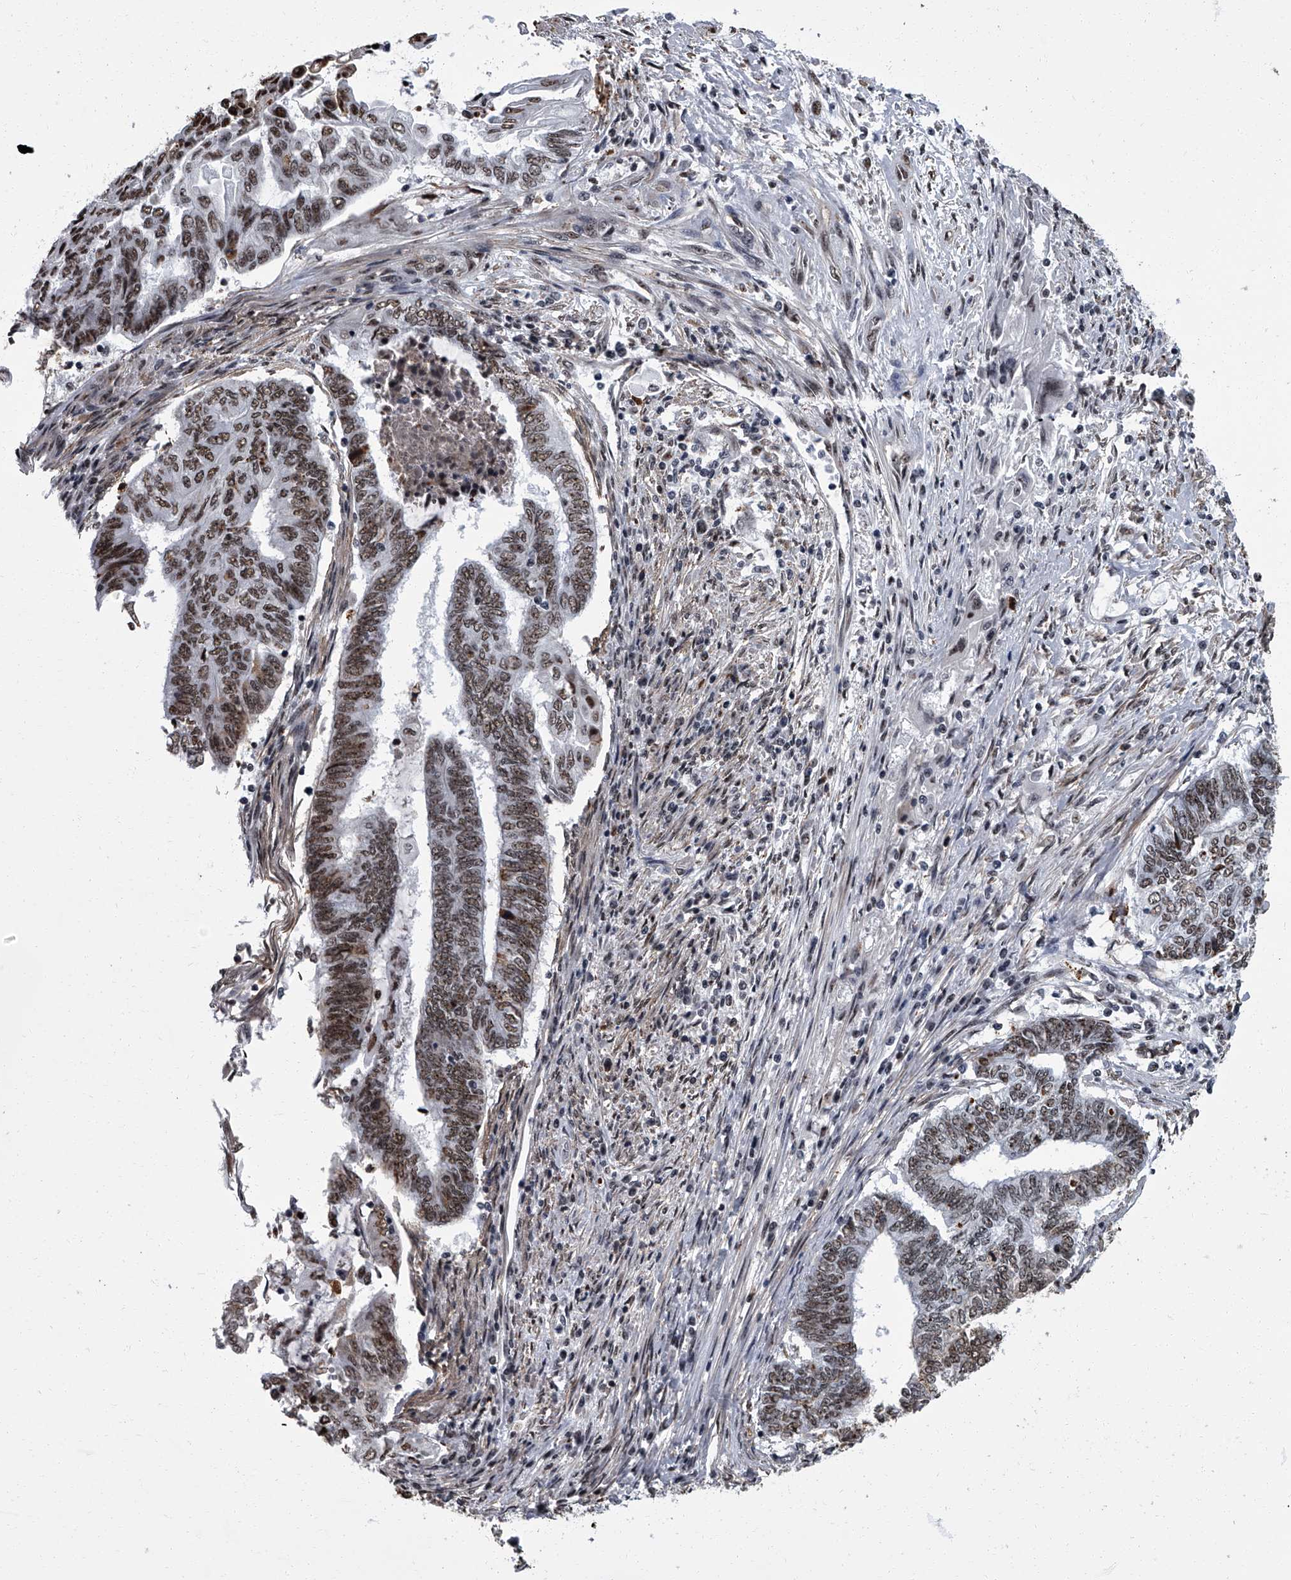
{"staining": {"intensity": "moderate", "quantity": ">75%", "location": "nuclear"}, "tissue": "endometrial cancer", "cell_type": "Tumor cells", "image_type": "cancer", "snomed": [{"axis": "morphology", "description": "Adenocarcinoma, NOS"}, {"axis": "topography", "description": "Uterus"}, {"axis": "topography", "description": "Endometrium"}], "caption": "Immunohistochemistry photomicrograph of neoplastic tissue: human endometrial cancer (adenocarcinoma) stained using immunohistochemistry (IHC) demonstrates medium levels of moderate protein expression localized specifically in the nuclear of tumor cells, appearing as a nuclear brown color.", "gene": "ZNF518B", "patient": {"sex": "female", "age": 70}}